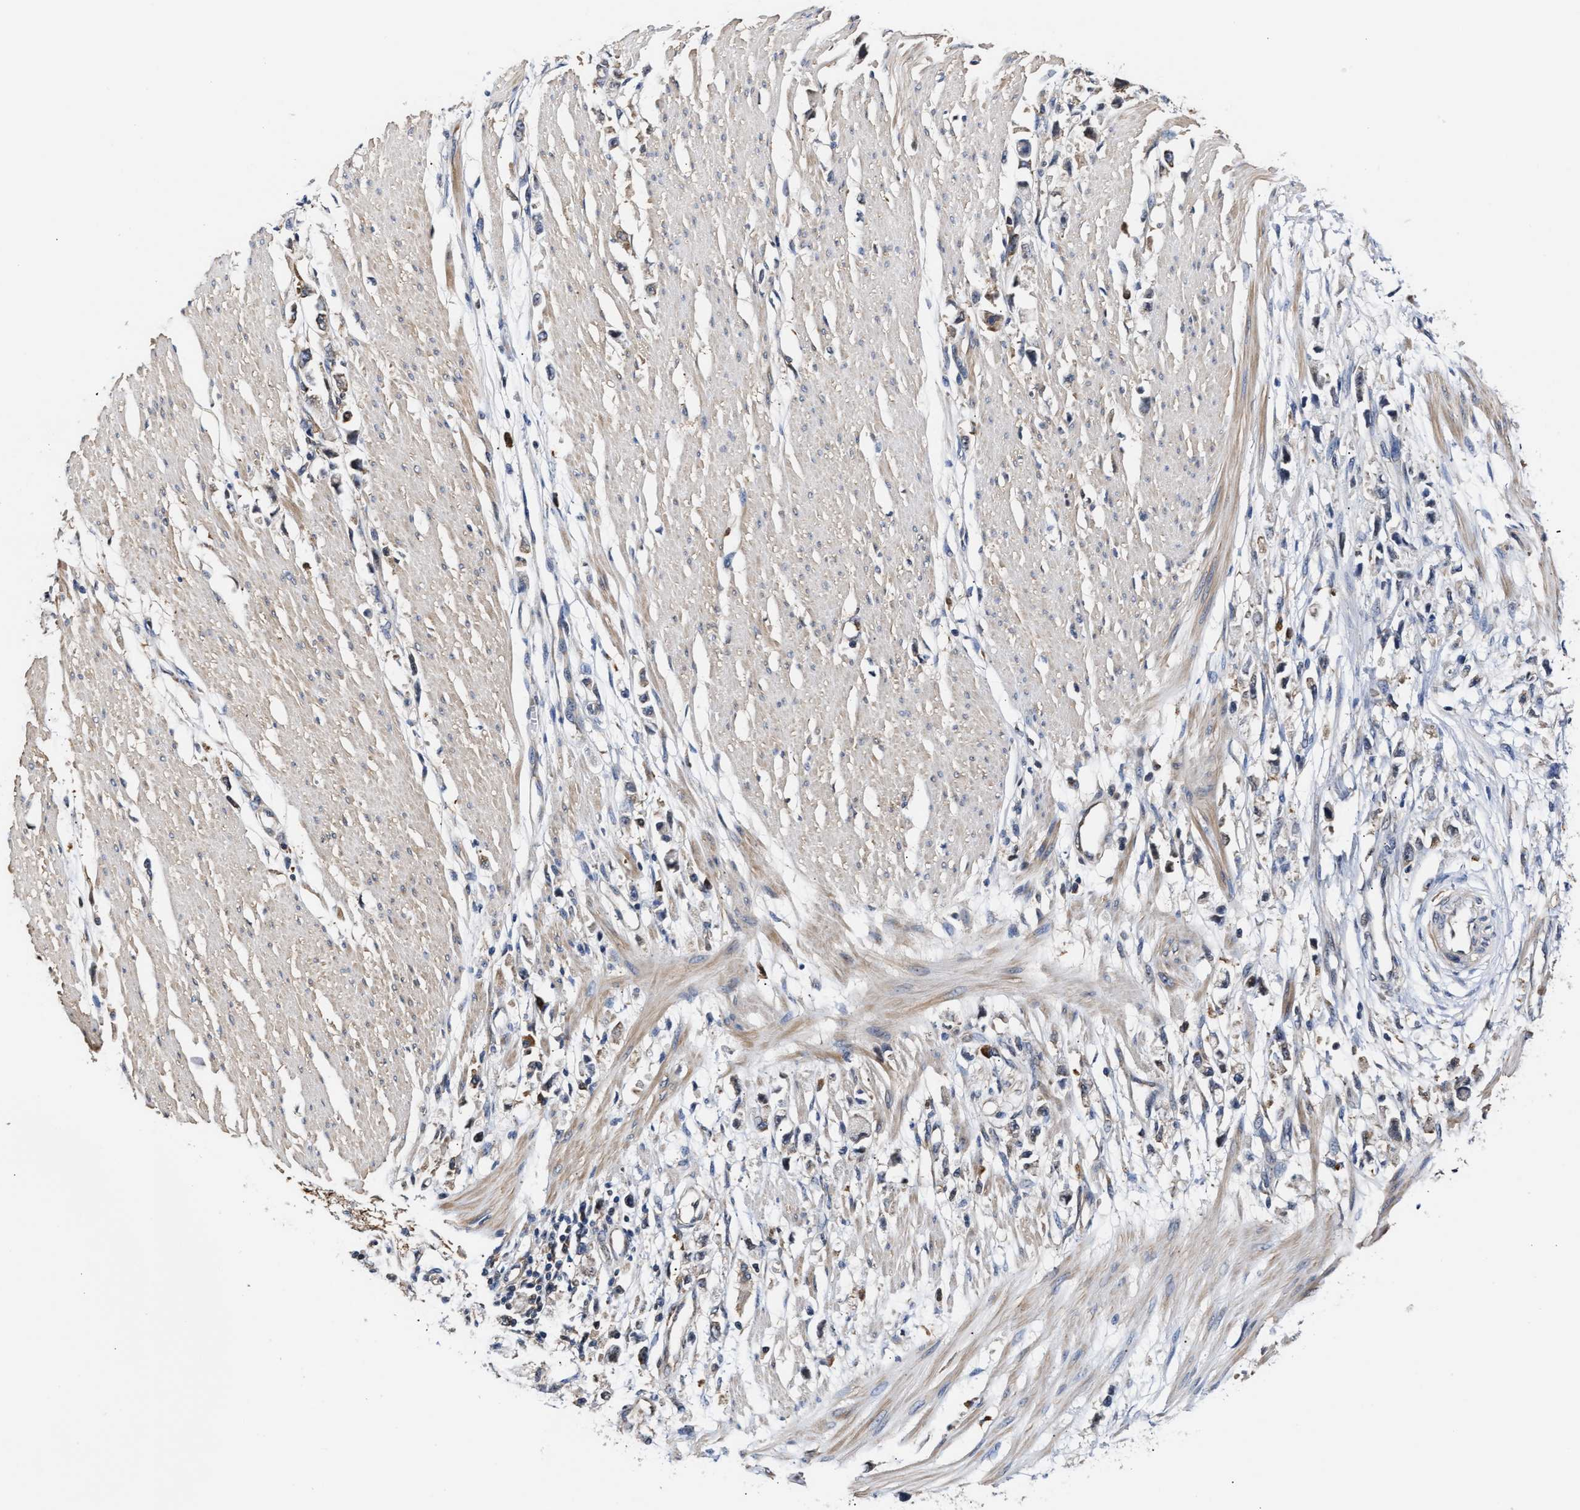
{"staining": {"intensity": "weak", "quantity": "25%-75%", "location": "cytoplasmic/membranous"}, "tissue": "stomach cancer", "cell_type": "Tumor cells", "image_type": "cancer", "snomed": [{"axis": "morphology", "description": "Adenocarcinoma, NOS"}, {"axis": "topography", "description": "Stomach"}], "caption": "DAB (3,3'-diaminobenzidine) immunohistochemical staining of human stomach adenocarcinoma reveals weak cytoplasmic/membranous protein expression in about 25%-75% of tumor cells.", "gene": "KLHDC1", "patient": {"sex": "female", "age": 59}}